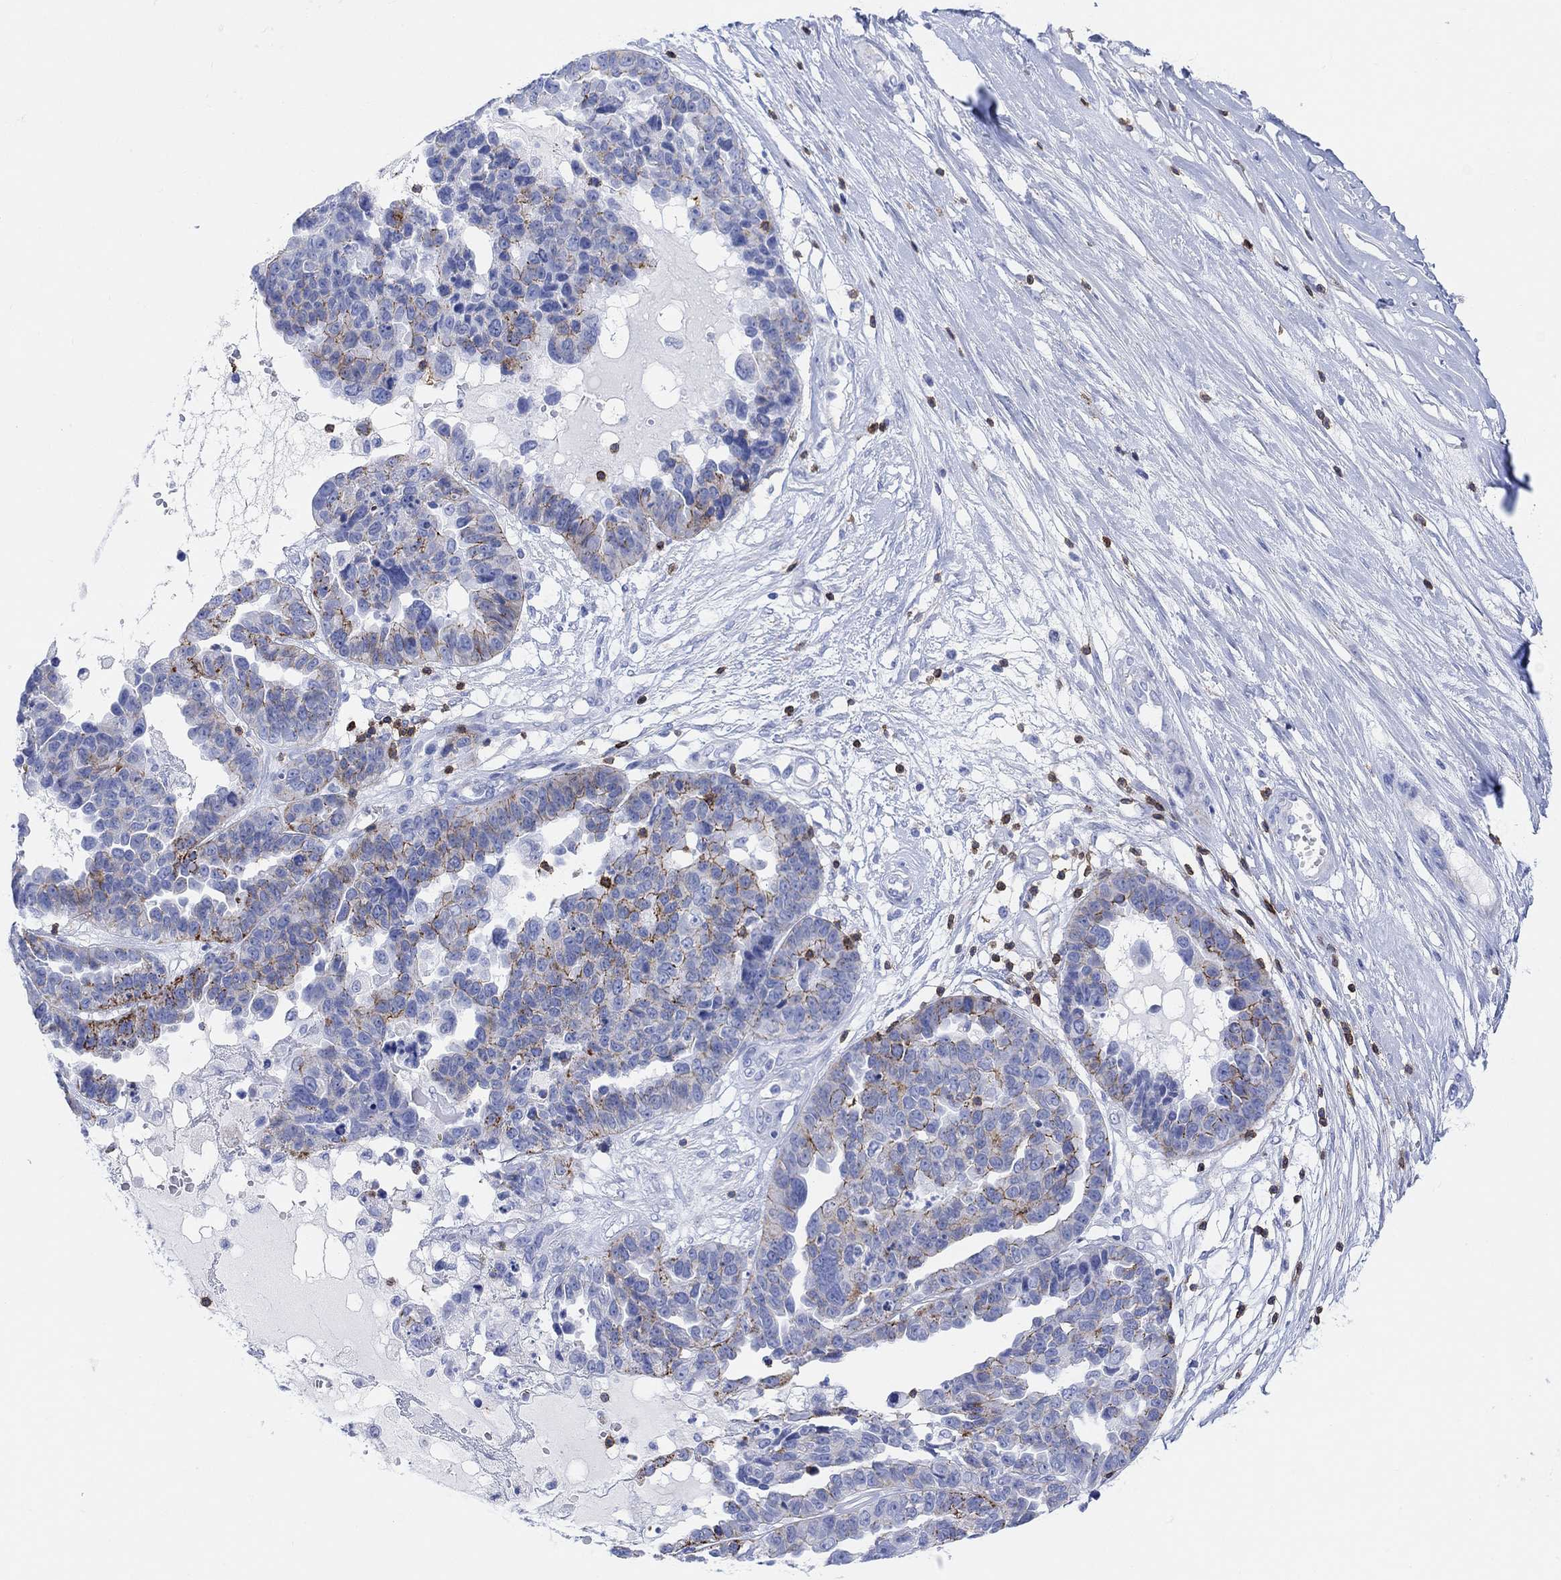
{"staining": {"intensity": "strong", "quantity": "<25%", "location": "cytoplasmic/membranous"}, "tissue": "ovarian cancer", "cell_type": "Tumor cells", "image_type": "cancer", "snomed": [{"axis": "morphology", "description": "Cystadenocarcinoma, serous, NOS"}, {"axis": "topography", "description": "Ovary"}], "caption": "This histopathology image reveals immunohistochemistry (IHC) staining of human ovarian cancer, with medium strong cytoplasmic/membranous expression in about <25% of tumor cells.", "gene": "GPR65", "patient": {"sex": "female", "age": 87}}